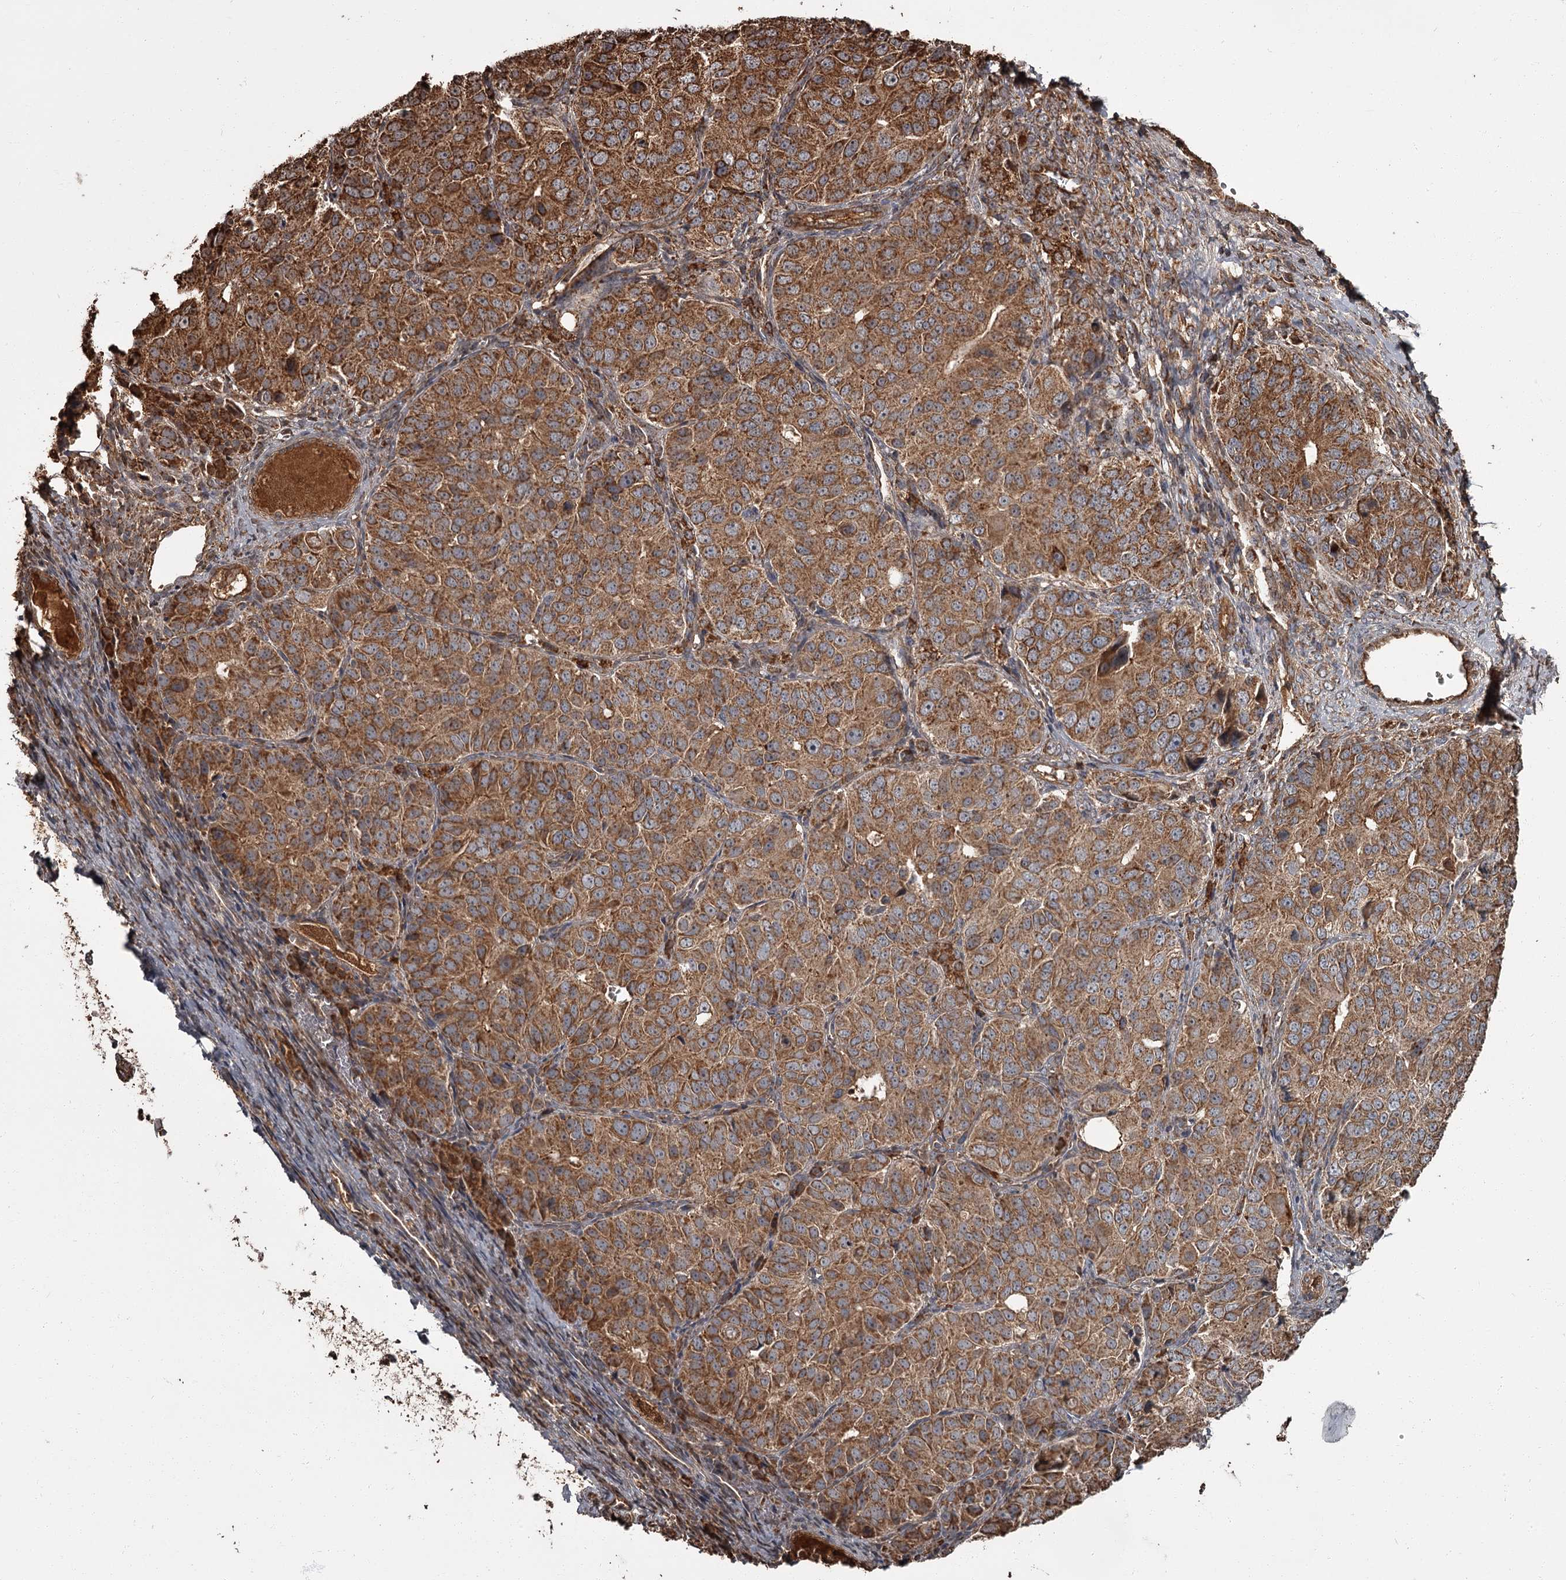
{"staining": {"intensity": "strong", "quantity": ">75%", "location": "cytoplasmic/membranous"}, "tissue": "ovarian cancer", "cell_type": "Tumor cells", "image_type": "cancer", "snomed": [{"axis": "morphology", "description": "Carcinoma, endometroid"}, {"axis": "topography", "description": "Ovary"}], "caption": "Tumor cells demonstrate strong cytoplasmic/membranous staining in about >75% of cells in endometroid carcinoma (ovarian).", "gene": "THAP9", "patient": {"sex": "female", "age": 51}}